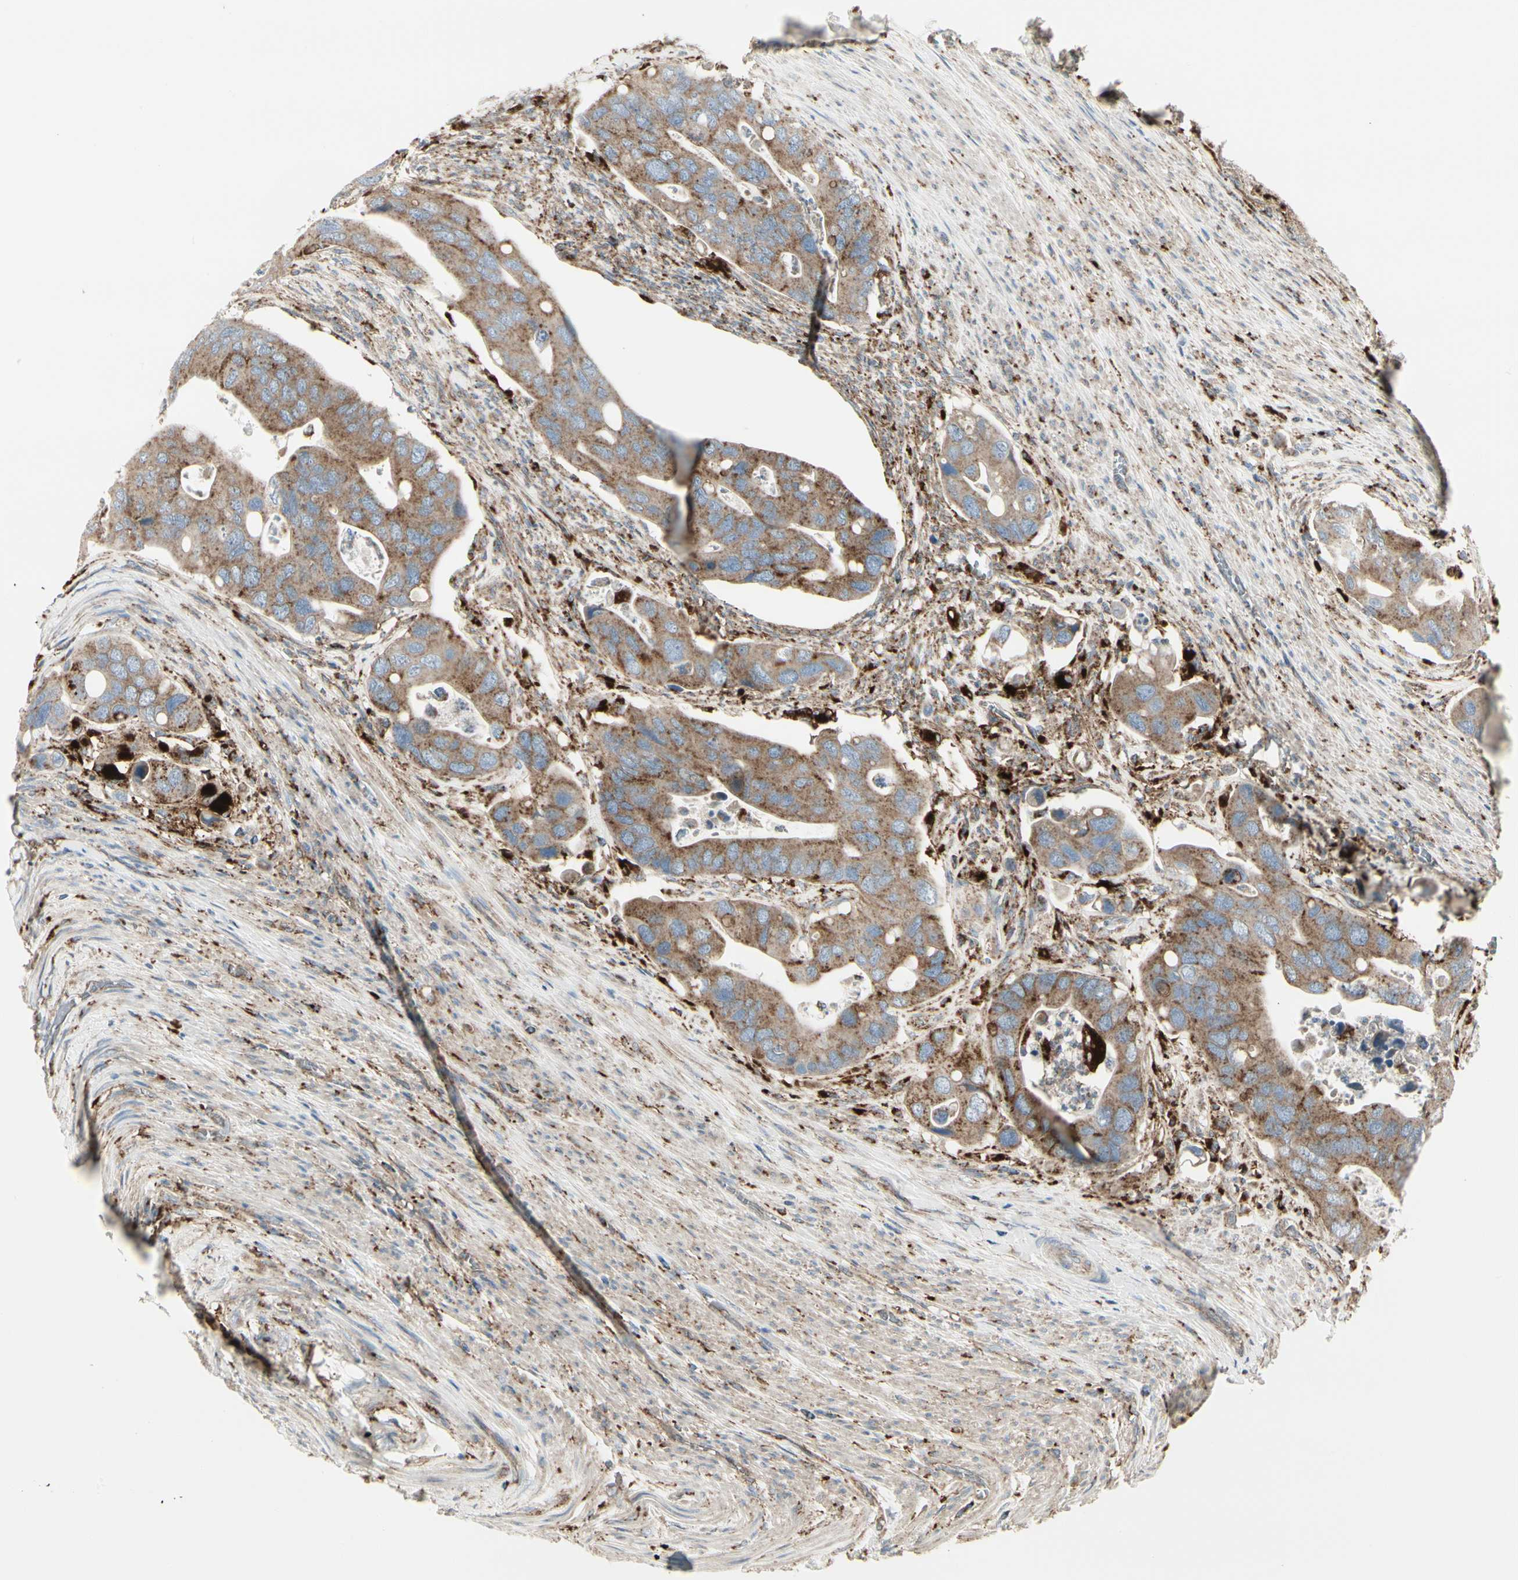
{"staining": {"intensity": "moderate", "quantity": ">75%", "location": "cytoplasmic/membranous"}, "tissue": "colorectal cancer", "cell_type": "Tumor cells", "image_type": "cancer", "snomed": [{"axis": "morphology", "description": "Adenocarcinoma, NOS"}, {"axis": "topography", "description": "Rectum"}], "caption": "High-magnification brightfield microscopy of colorectal cancer stained with DAB (3,3'-diaminobenzidine) (brown) and counterstained with hematoxylin (blue). tumor cells exhibit moderate cytoplasmic/membranous positivity is identified in about>75% of cells.", "gene": "ATP6V1B2", "patient": {"sex": "female", "age": 57}}